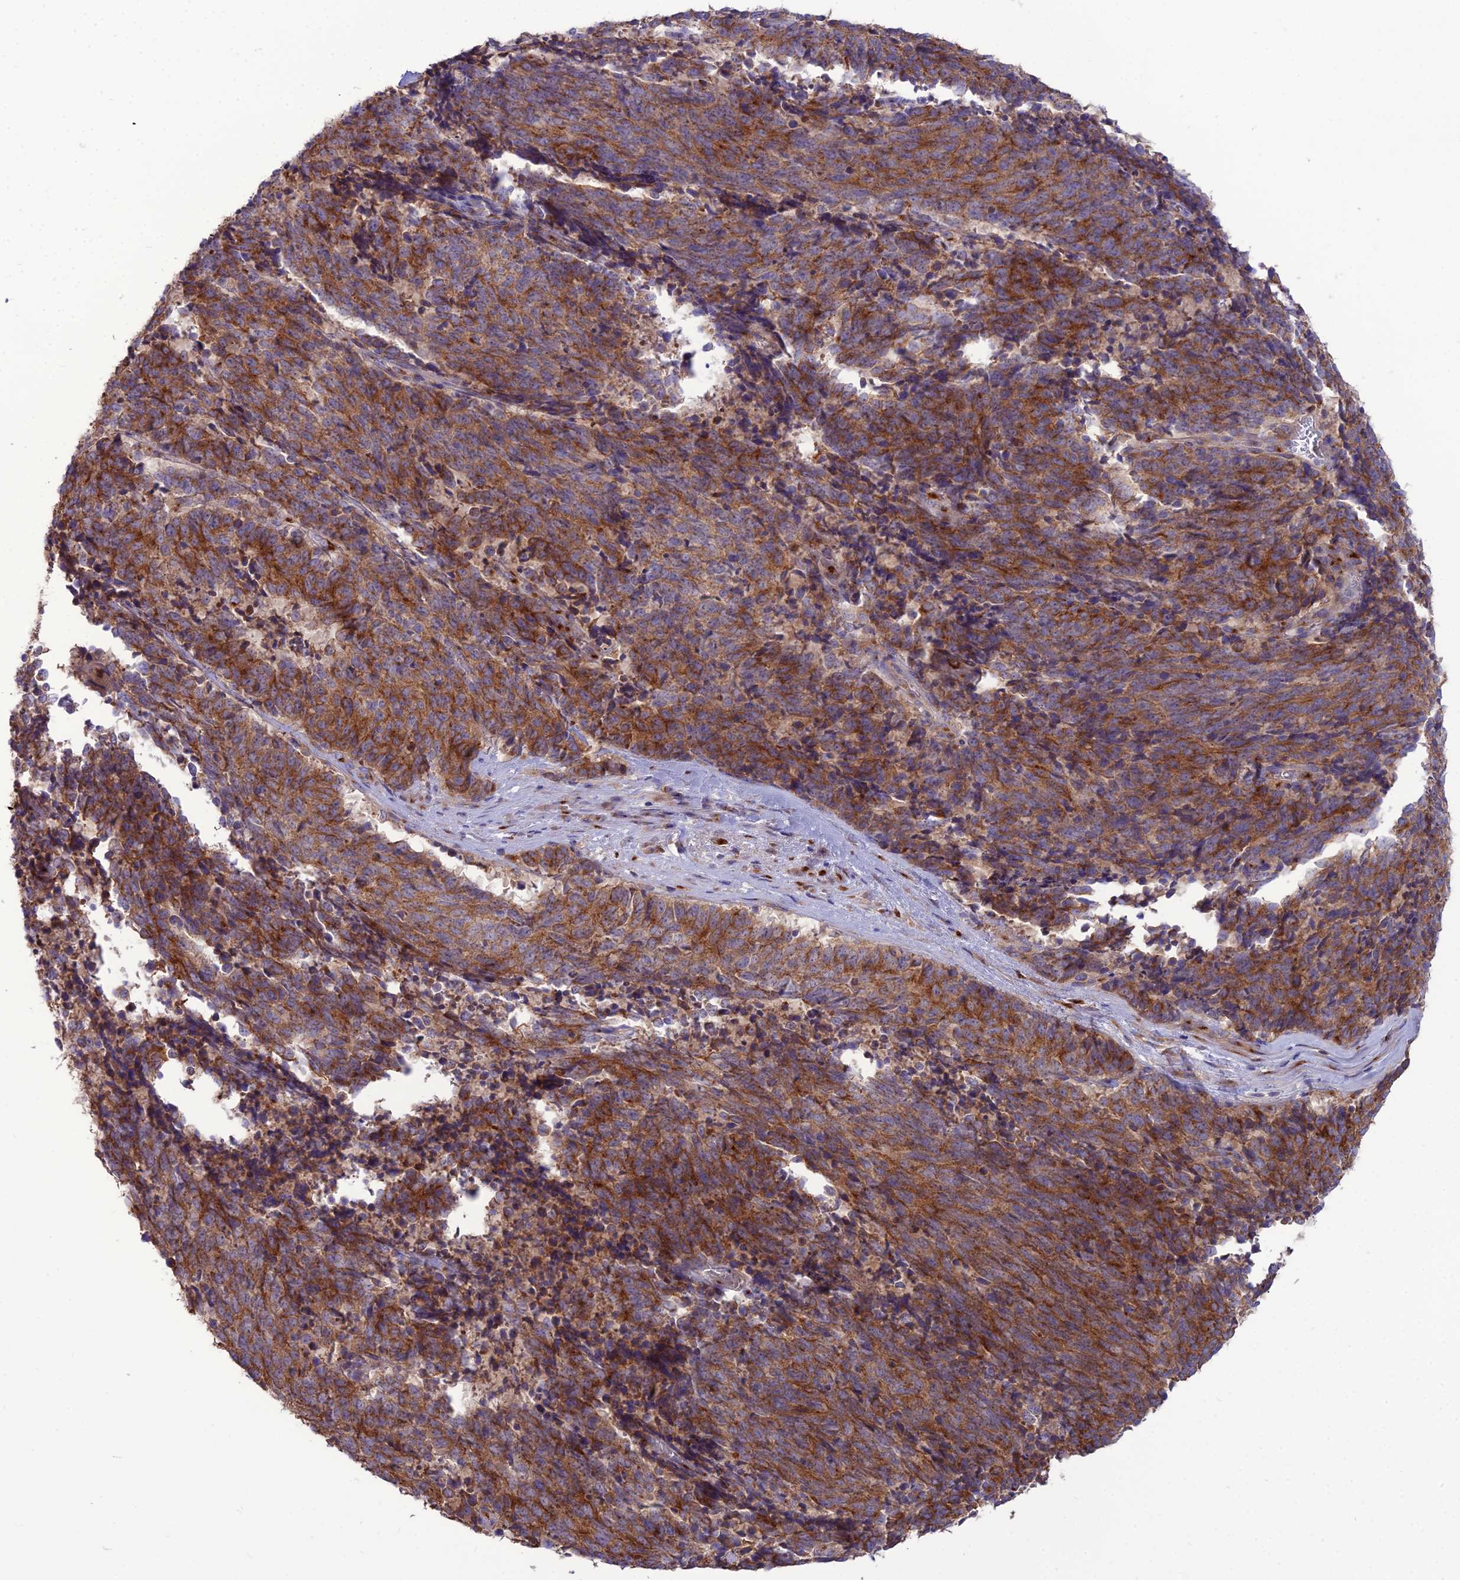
{"staining": {"intensity": "strong", "quantity": ">75%", "location": "cytoplasmic/membranous"}, "tissue": "cervical cancer", "cell_type": "Tumor cells", "image_type": "cancer", "snomed": [{"axis": "morphology", "description": "Squamous cell carcinoma, NOS"}, {"axis": "topography", "description": "Cervix"}], "caption": "Immunohistochemistry (IHC) (DAB) staining of cervical cancer shows strong cytoplasmic/membranous protein staining in approximately >75% of tumor cells.", "gene": "SPRYD7", "patient": {"sex": "female", "age": 29}}